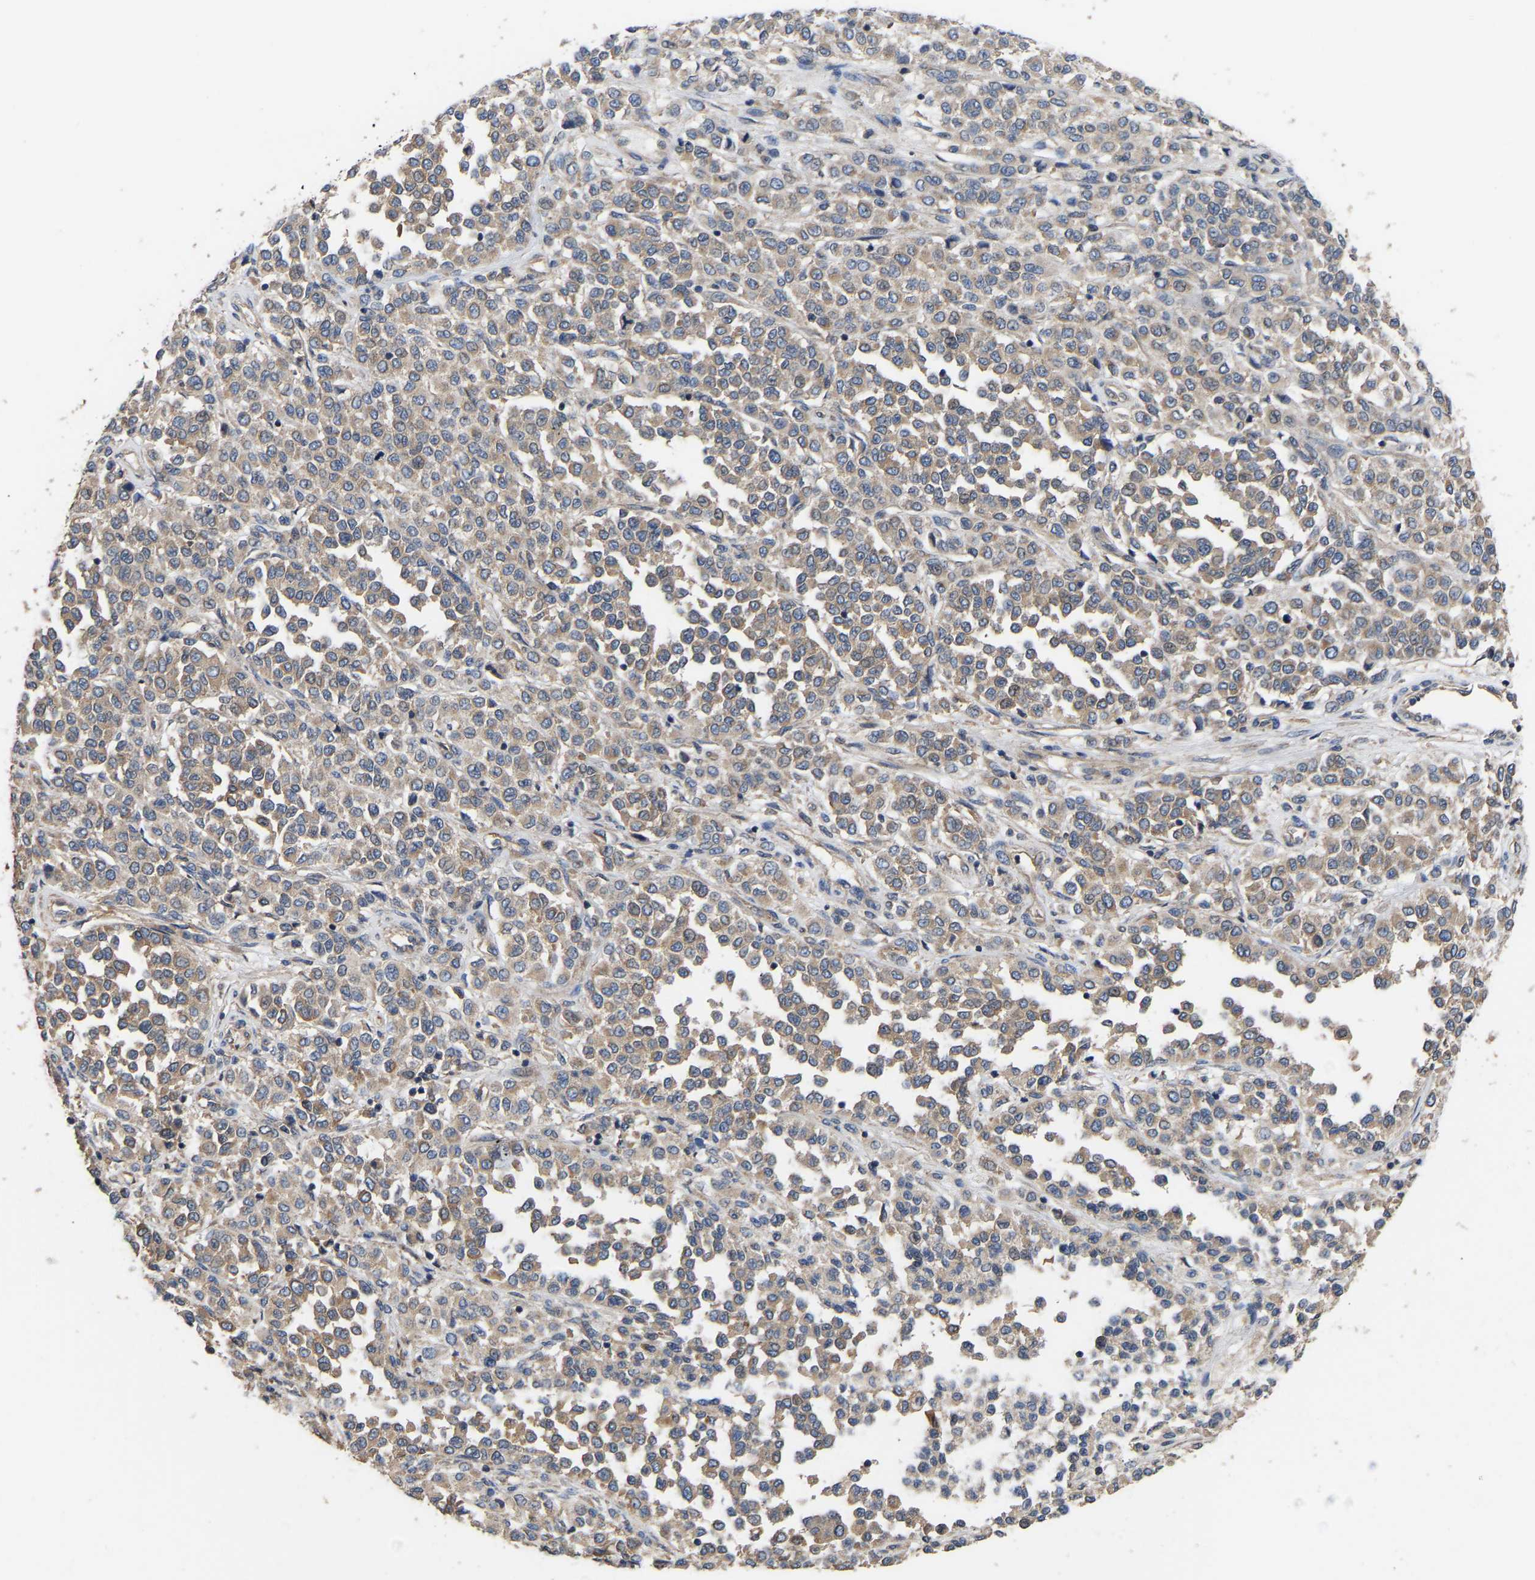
{"staining": {"intensity": "moderate", "quantity": ">75%", "location": "cytoplasmic/membranous"}, "tissue": "melanoma", "cell_type": "Tumor cells", "image_type": "cancer", "snomed": [{"axis": "morphology", "description": "Malignant melanoma, Metastatic site"}, {"axis": "topography", "description": "Pancreas"}], "caption": "IHC image of neoplastic tissue: melanoma stained using immunohistochemistry reveals medium levels of moderate protein expression localized specifically in the cytoplasmic/membranous of tumor cells, appearing as a cytoplasmic/membranous brown color.", "gene": "AIMP2", "patient": {"sex": "female", "age": 30}}